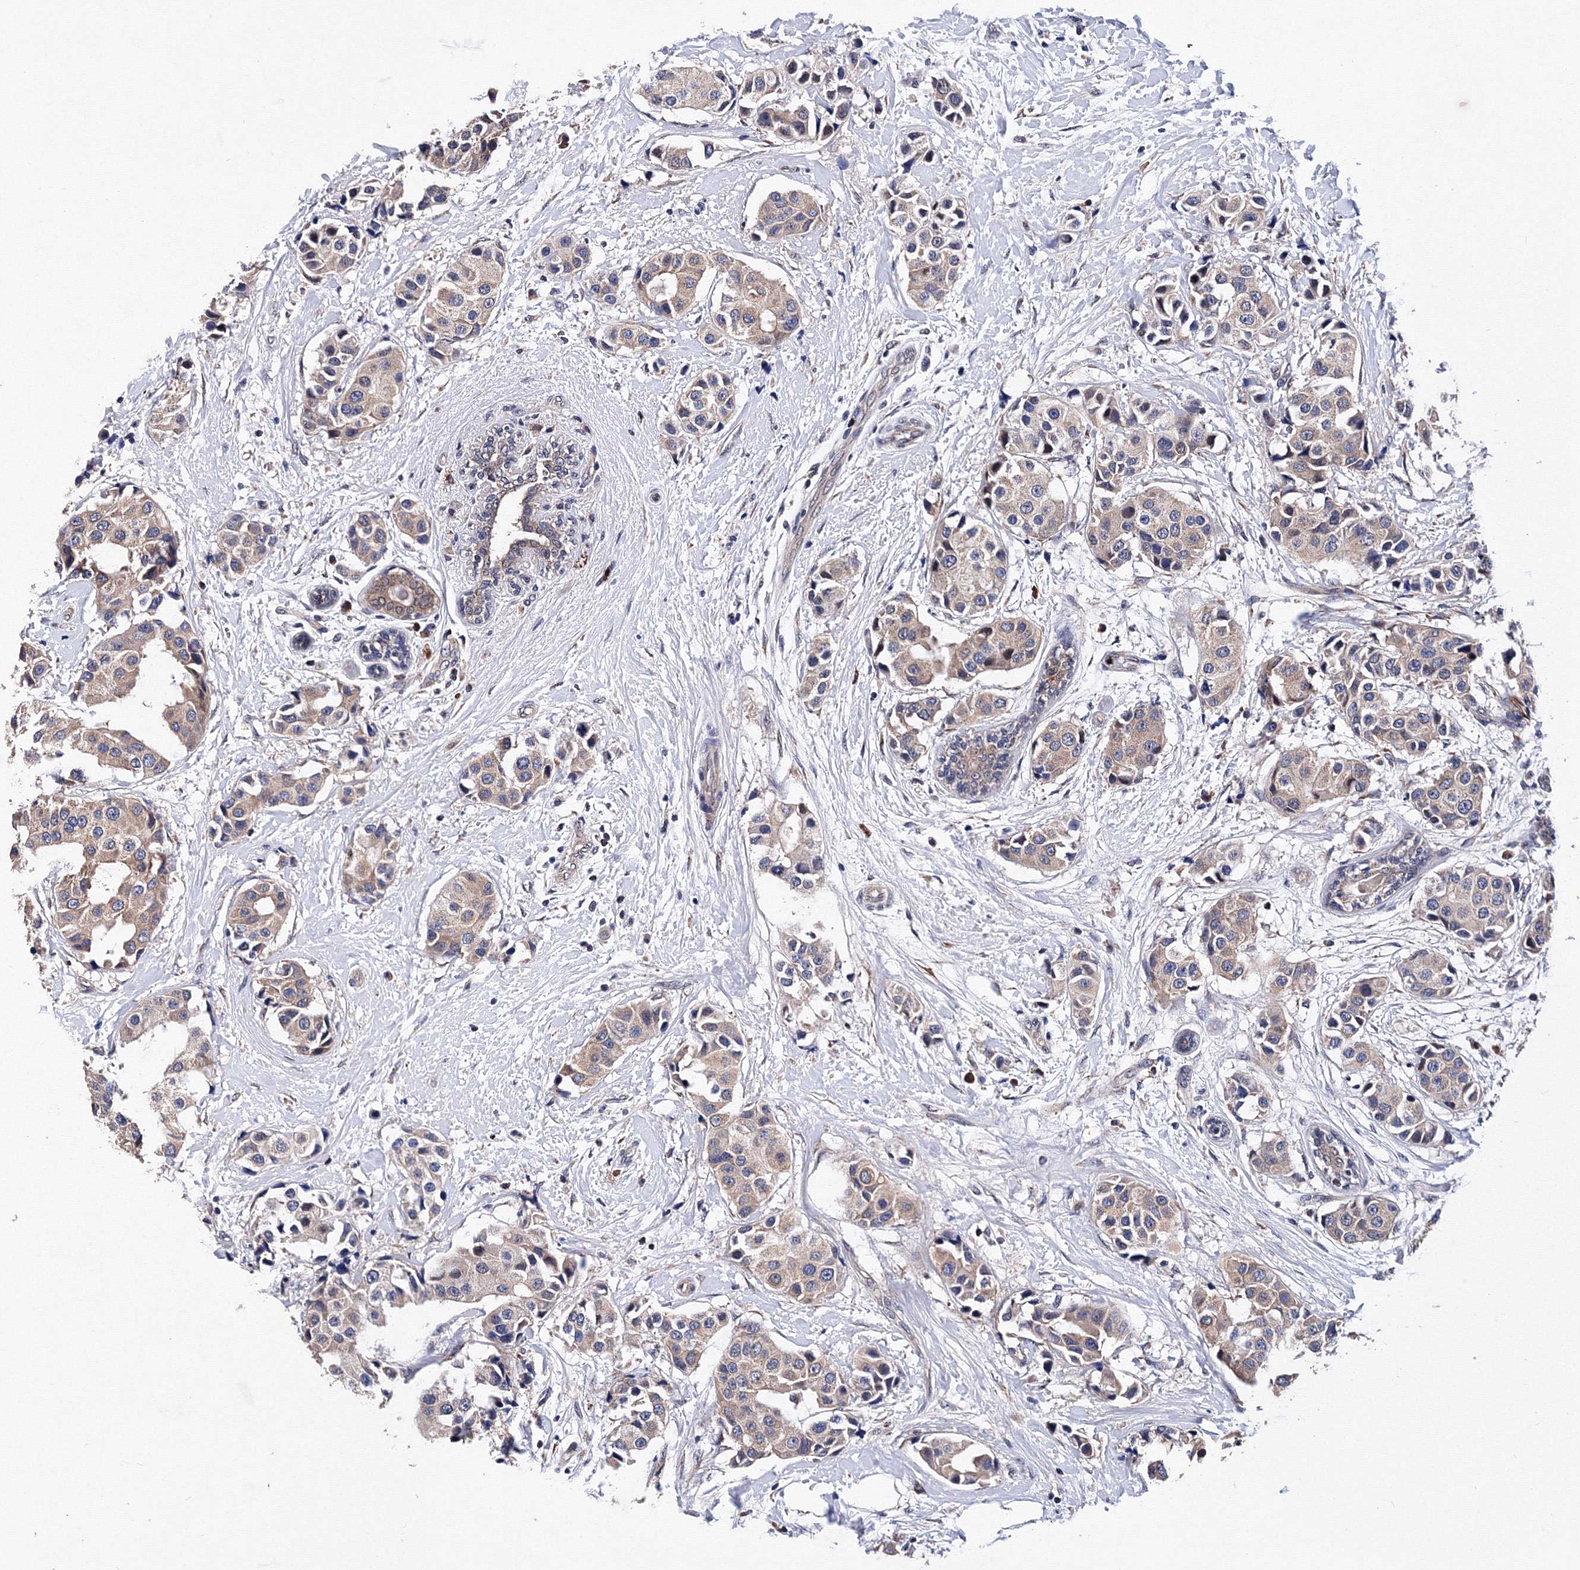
{"staining": {"intensity": "weak", "quantity": ">75%", "location": "cytoplasmic/membranous"}, "tissue": "breast cancer", "cell_type": "Tumor cells", "image_type": "cancer", "snomed": [{"axis": "morphology", "description": "Normal tissue, NOS"}, {"axis": "morphology", "description": "Duct carcinoma"}, {"axis": "topography", "description": "Breast"}], "caption": "Infiltrating ductal carcinoma (breast) stained for a protein exhibits weak cytoplasmic/membranous positivity in tumor cells. Nuclei are stained in blue.", "gene": "PHYKPL", "patient": {"sex": "female", "age": 39}}